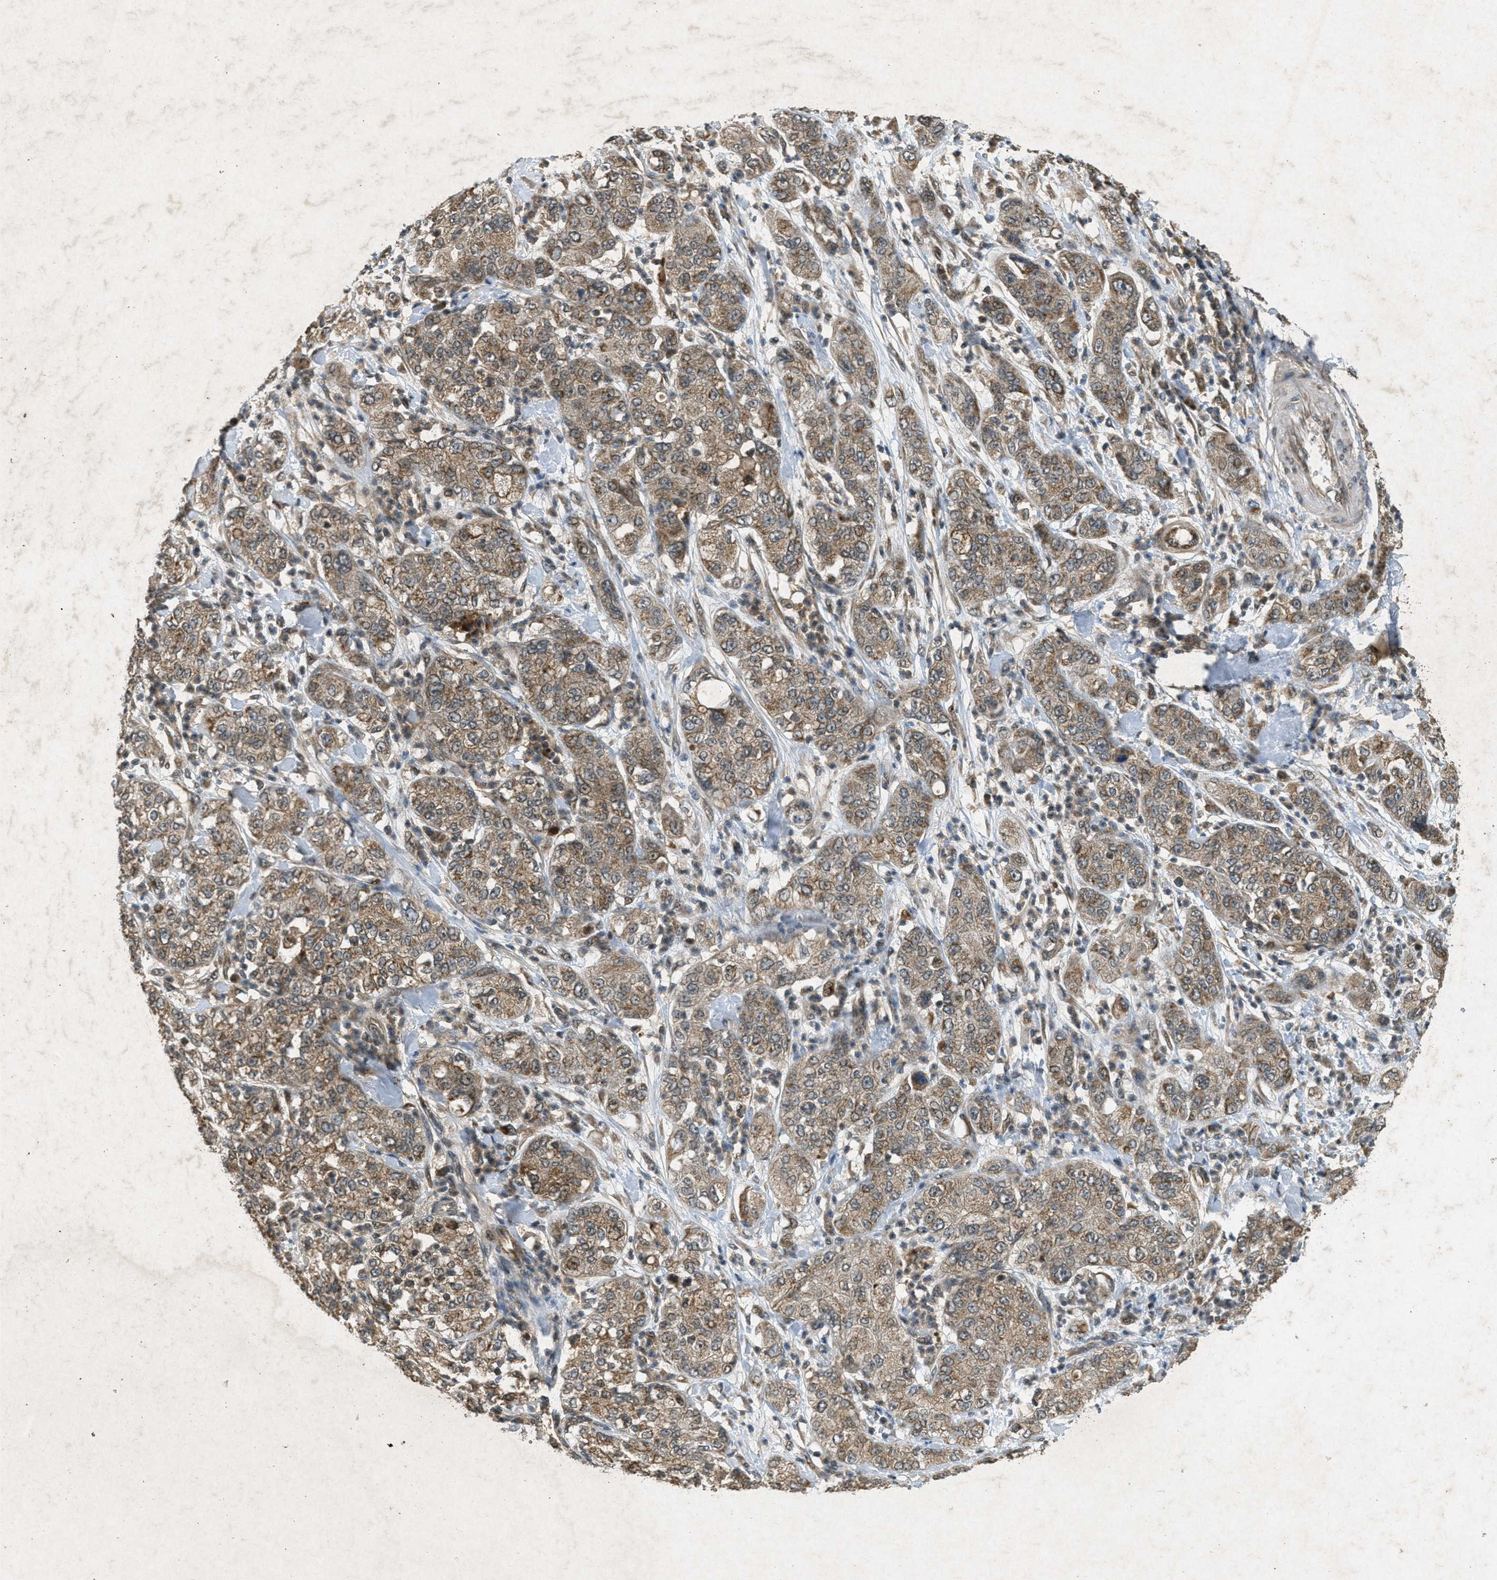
{"staining": {"intensity": "moderate", "quantity": ">75%", "location": "cytoplasmic/membranous"}, "tissue": "pancreatic cancer", "cell_type": "Tumor cells", "image_type": "cancer", "snomed": [{"axis": "morphology", "description": "Adenocarcinoma, NOS"}, {"axis": "topography", "description": "Pancreas"}], "caption": "Immunohistochemistry (IHC) histopathology image of pancreatic cancer (adenocarcinoma) stained for a protein (brown), which shows medium levels of moderate cytoplasmic/membranous staining in about >75% of tumor cells.", "gene": "PPP1R15A", "patient": {"sex": "female", "age": 78}}